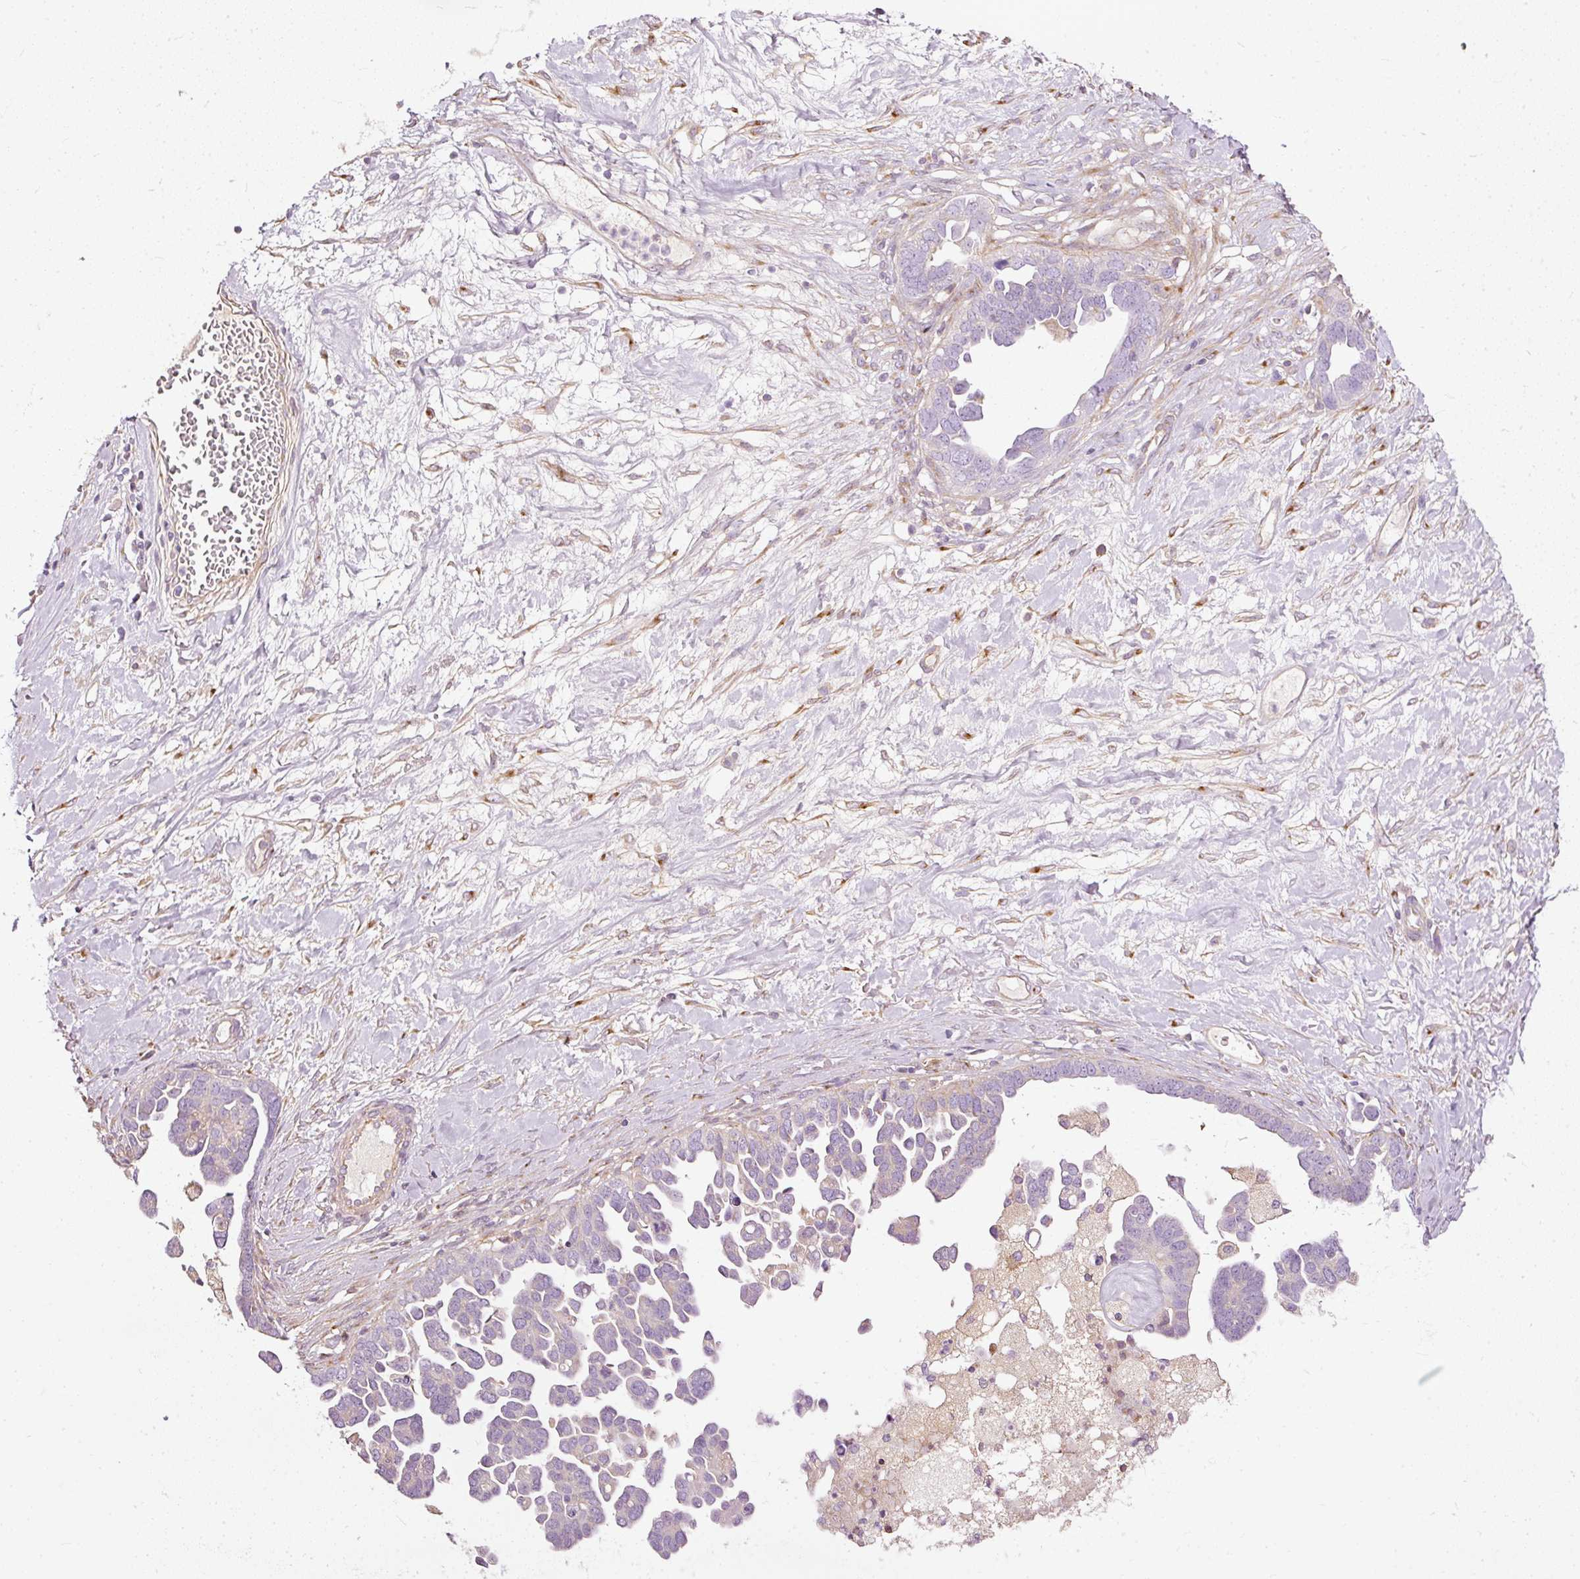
{"staining": {"intensity": "negative", "quantity": "none", "location": "none"}, "tissue": "ovarian cancer", "cell_type": "Tumor cells", "image_type": "cancer", "snomed": [{"axis": "morphology", "description": "Cystadenocarcinoma, serous, NOS"}, {"axis": "topography", "description": "Ovary"}], "caption": "DAB (3,3'-diaminobenzidine) immunohistochemical staining of human ovarian serous cystadenocarcinoma displays no significant staining in tumor cells.", "gene": "PAQR9", "patient": {"sex": "female", "age": 54}}